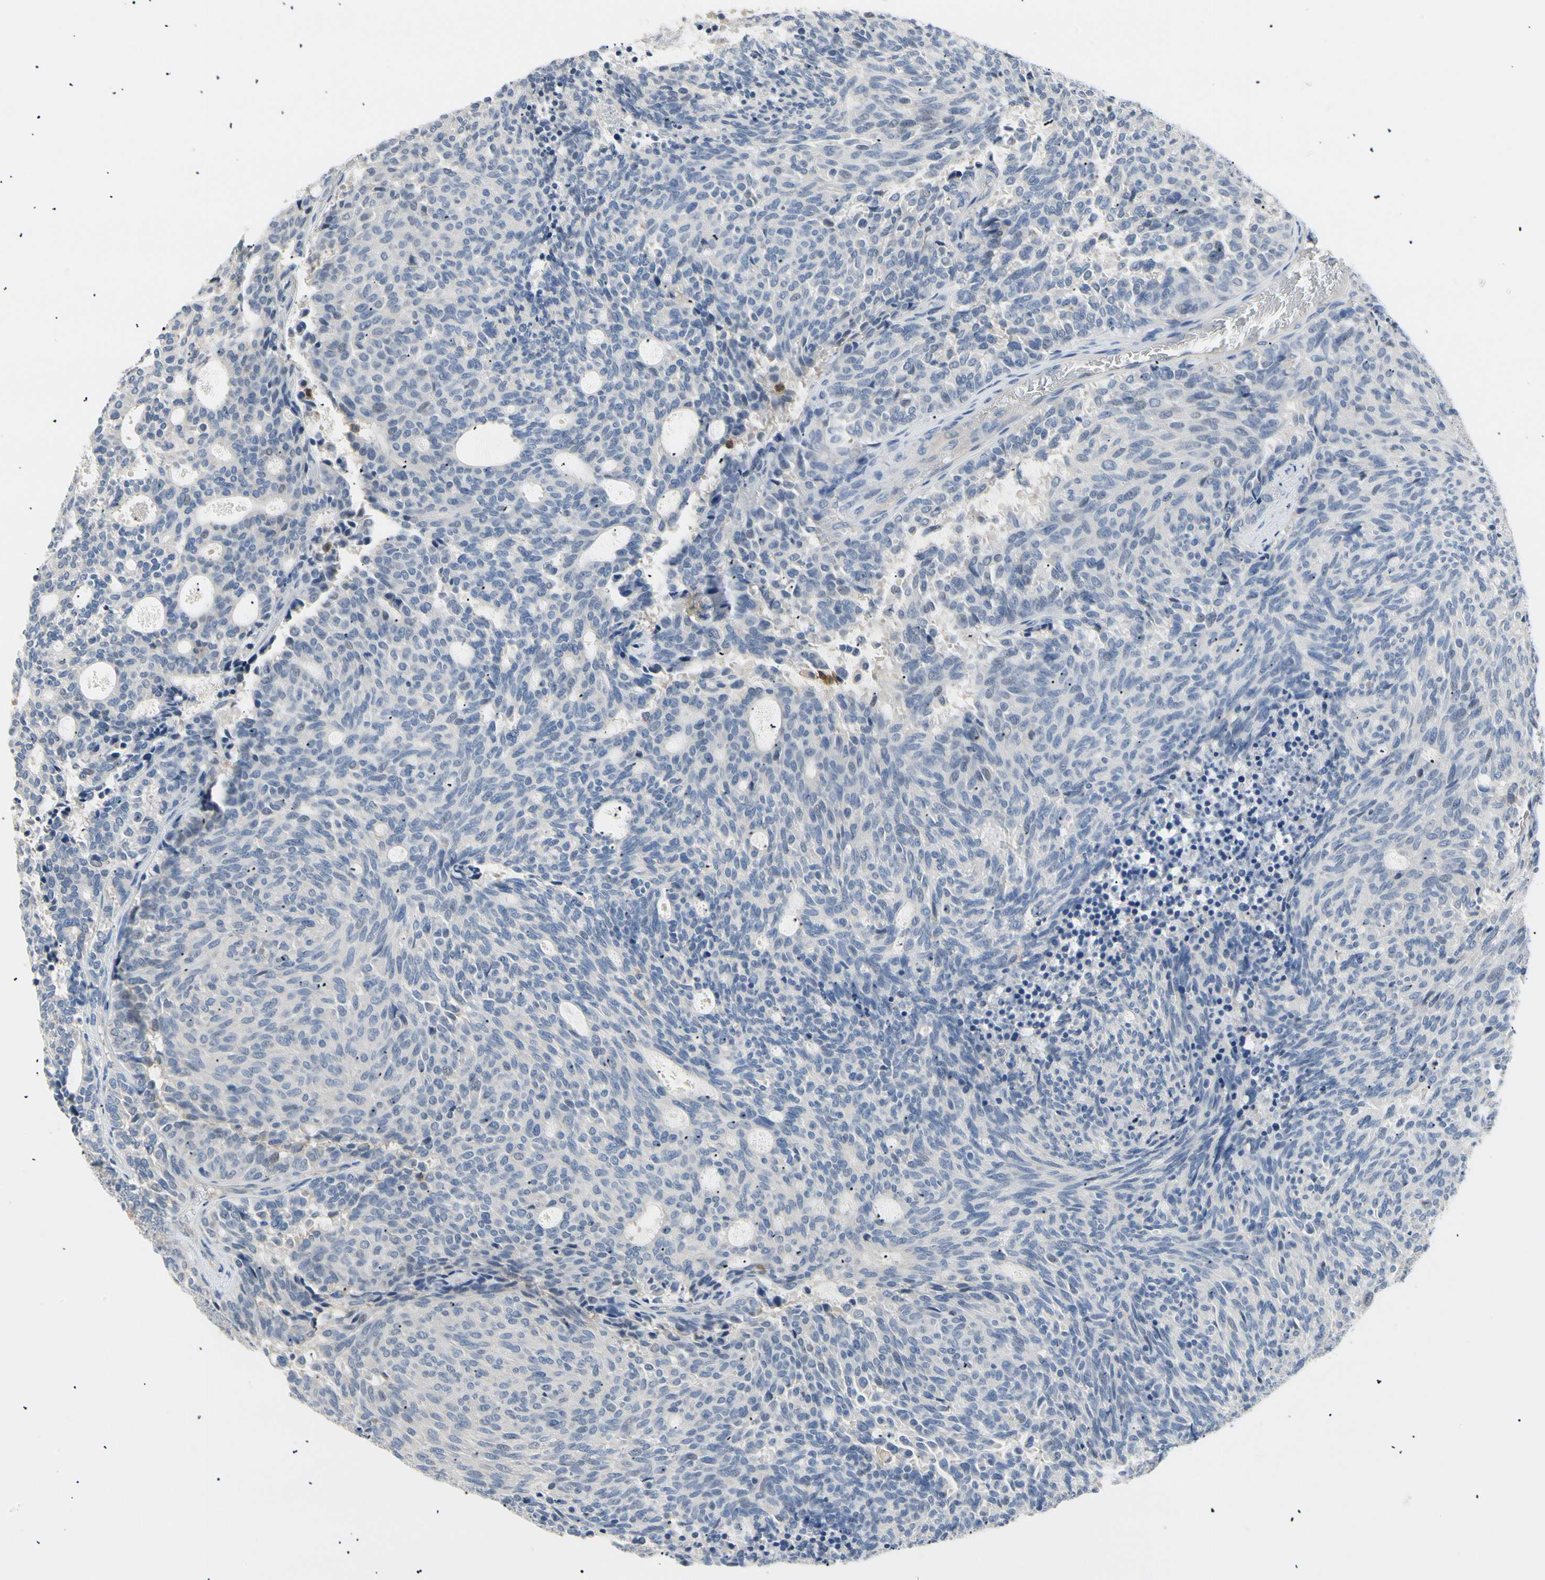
{"staining": {"intensity": "negative", "quantity": "none", "location": "none"}, "tissue": "carcinoid", "cell_type": "Tumor cells", "image_type": "cancer", "snomed": [{"axis": "morphology", "description": "Carcinoid, malignant, NOS"}, {"axis": "topography", "description": "Pancreas"}], "caption": "Protein analysis of carcinoid (malignant) shows no significant expression in tumor cells. (Stains: DAB immunohistochemistry (IHC) with hematoxylin counter stain, Microscopy: brightfield microscopy at high magnification).", "gene": "TNFRSF18", "patient": {"sex": "female", "age": 54}}